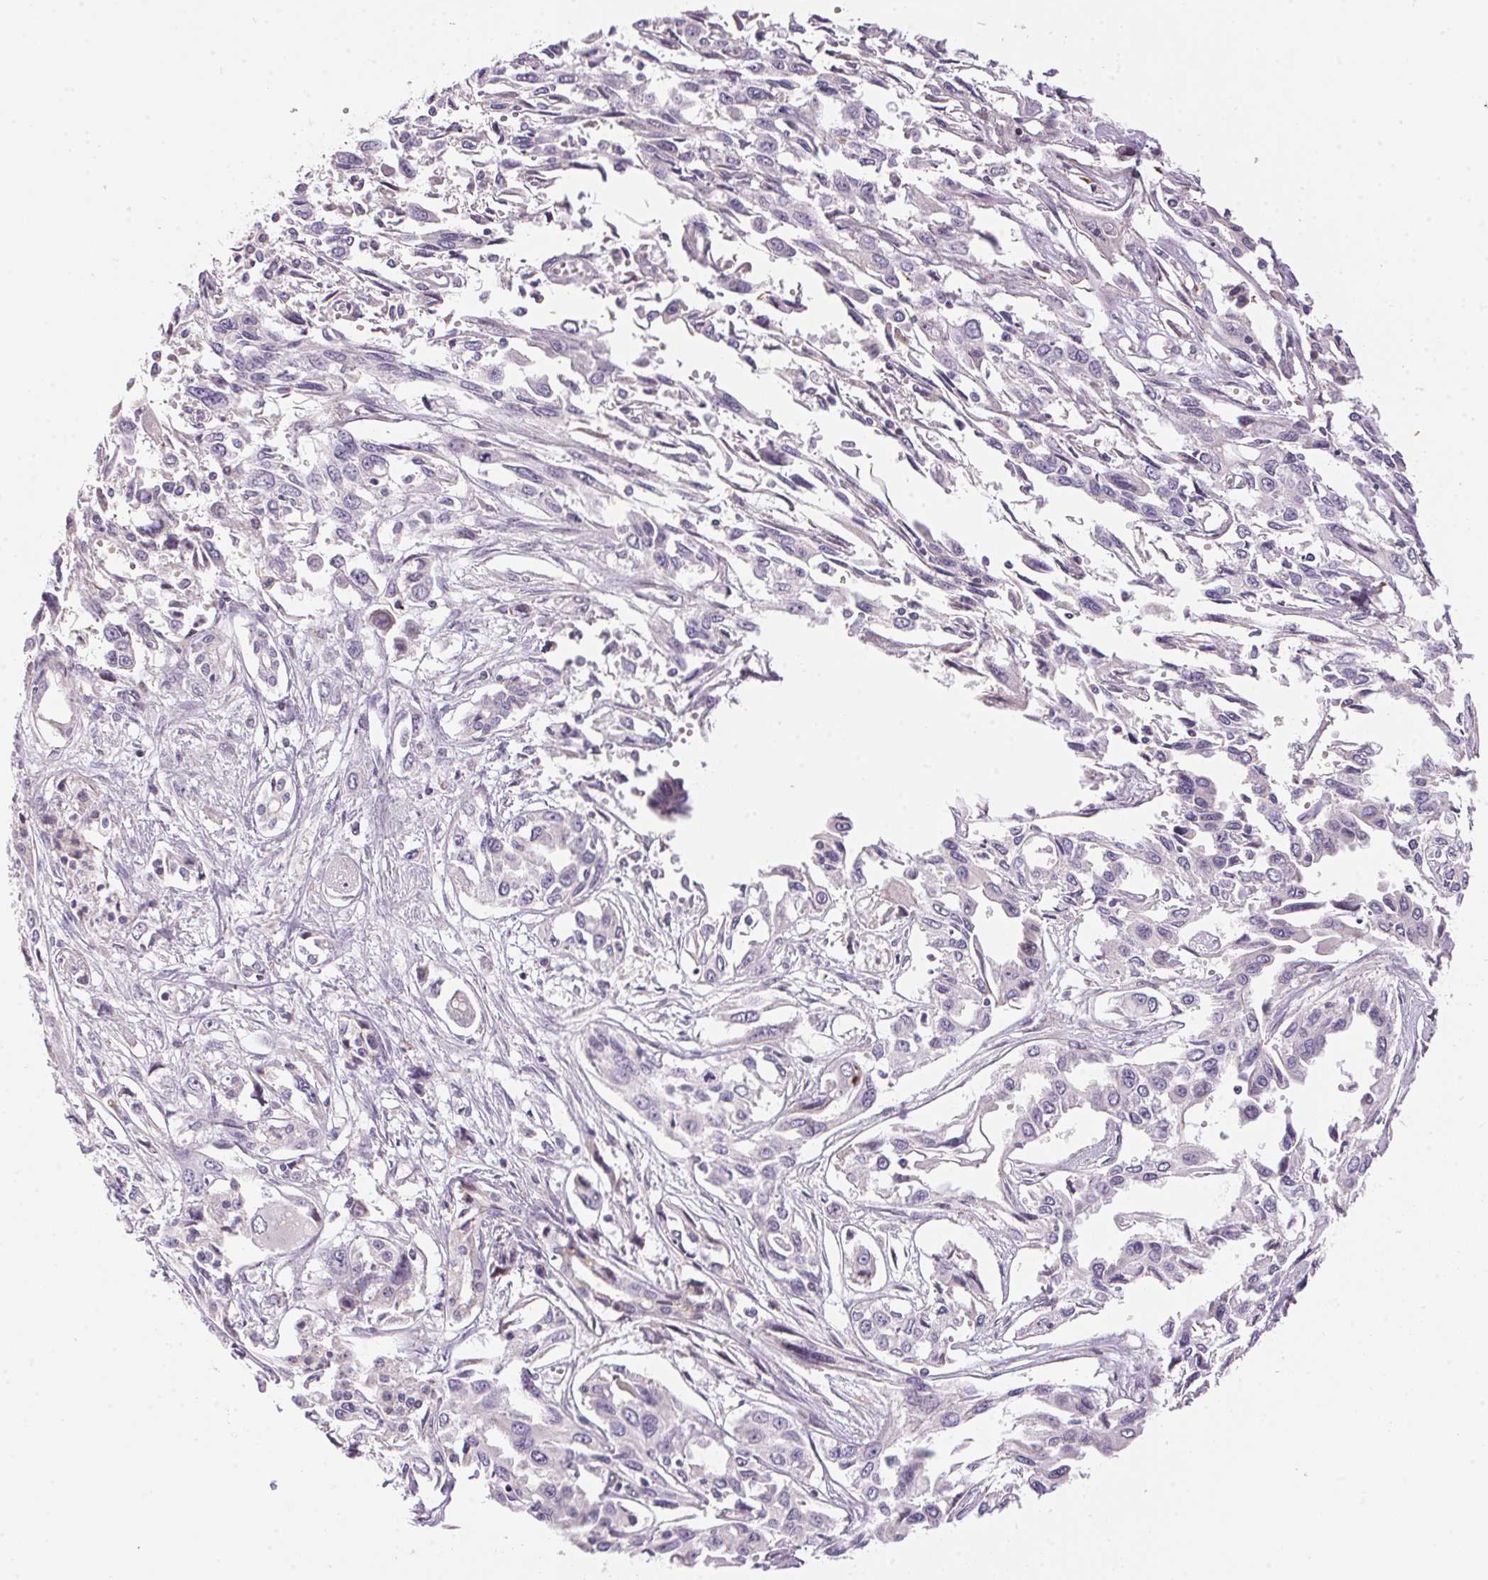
{"staining": {"intensity": "negative", "quantity": "none", "location": "none"}, "tissue": "pancreatic cancer", "cell_type": "Tumor cells", "image_type": "cancer", "snomed": [{"axis": "morphology", "description": "Adenocarcinoma, NOS"}, {"axis": "topography", "description": "Pancreas"}], "caption": "Immunohistochemical staining of pancreatic cancer shows no significant staining in tumor cells.", "gene": "UNC13B", "patient": {"sex": "female", "age": 55}}